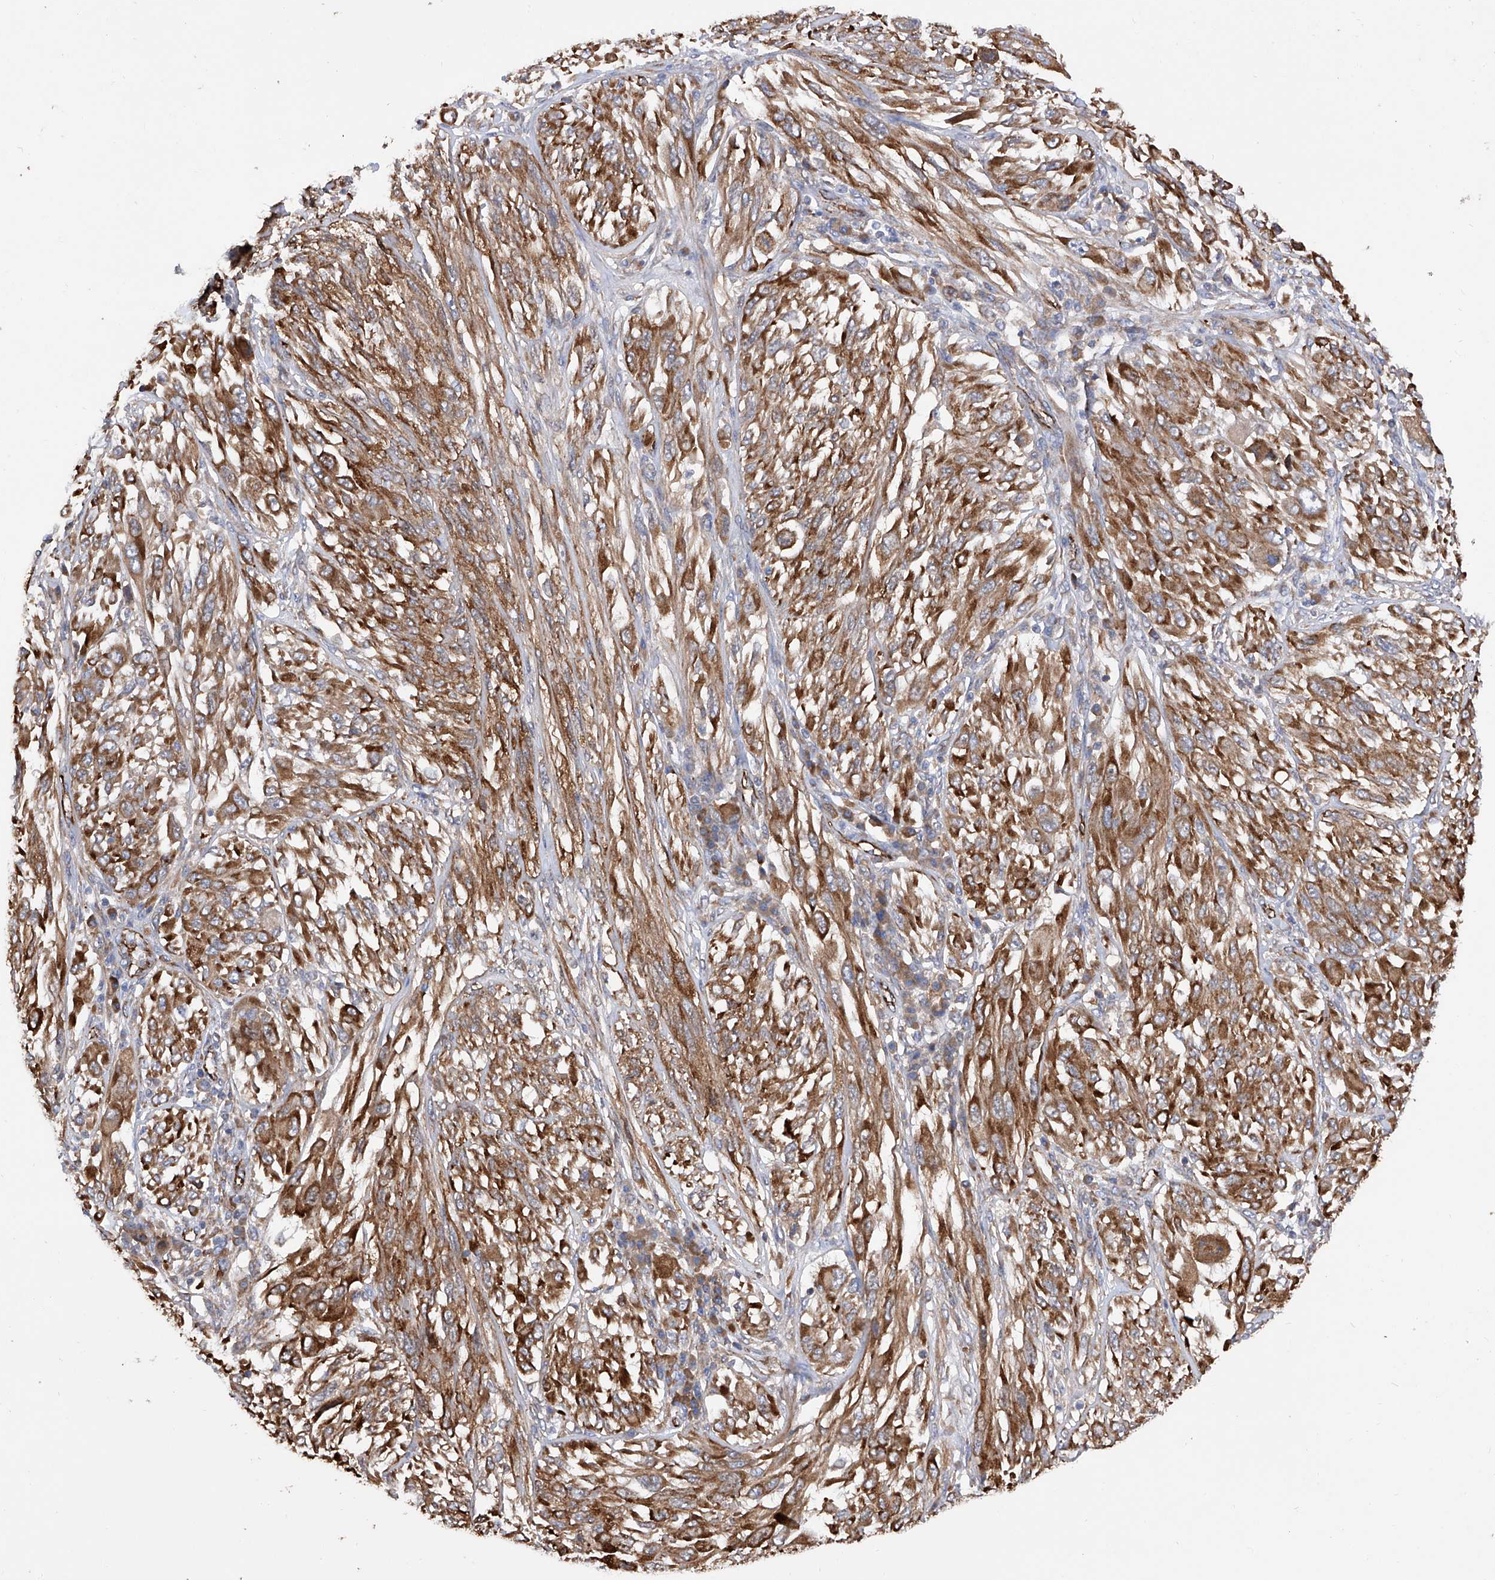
{"staining": {"intensity": "moderate", "quantity": ">75%", "location": "cytoplasmic/membranous"}, "tissue": "melanoma", "cell_type": "Tumor cells", "image_type": "cancer", "snomed": [{"axis": "morphology", "description": "Malignant melanoma, NOS"}, {"axis": "topography", "description": "Skin"}], "caption": "Immunohistochemistry (IHC) micrograph of human melanoma stained for a protein (brown), which displays medium levels of moderate cytoplasmic/membranous staining in about >75% of tumor cells.", "gene": "INPP5B", "patient": {"sex": "female", "age": 91}}